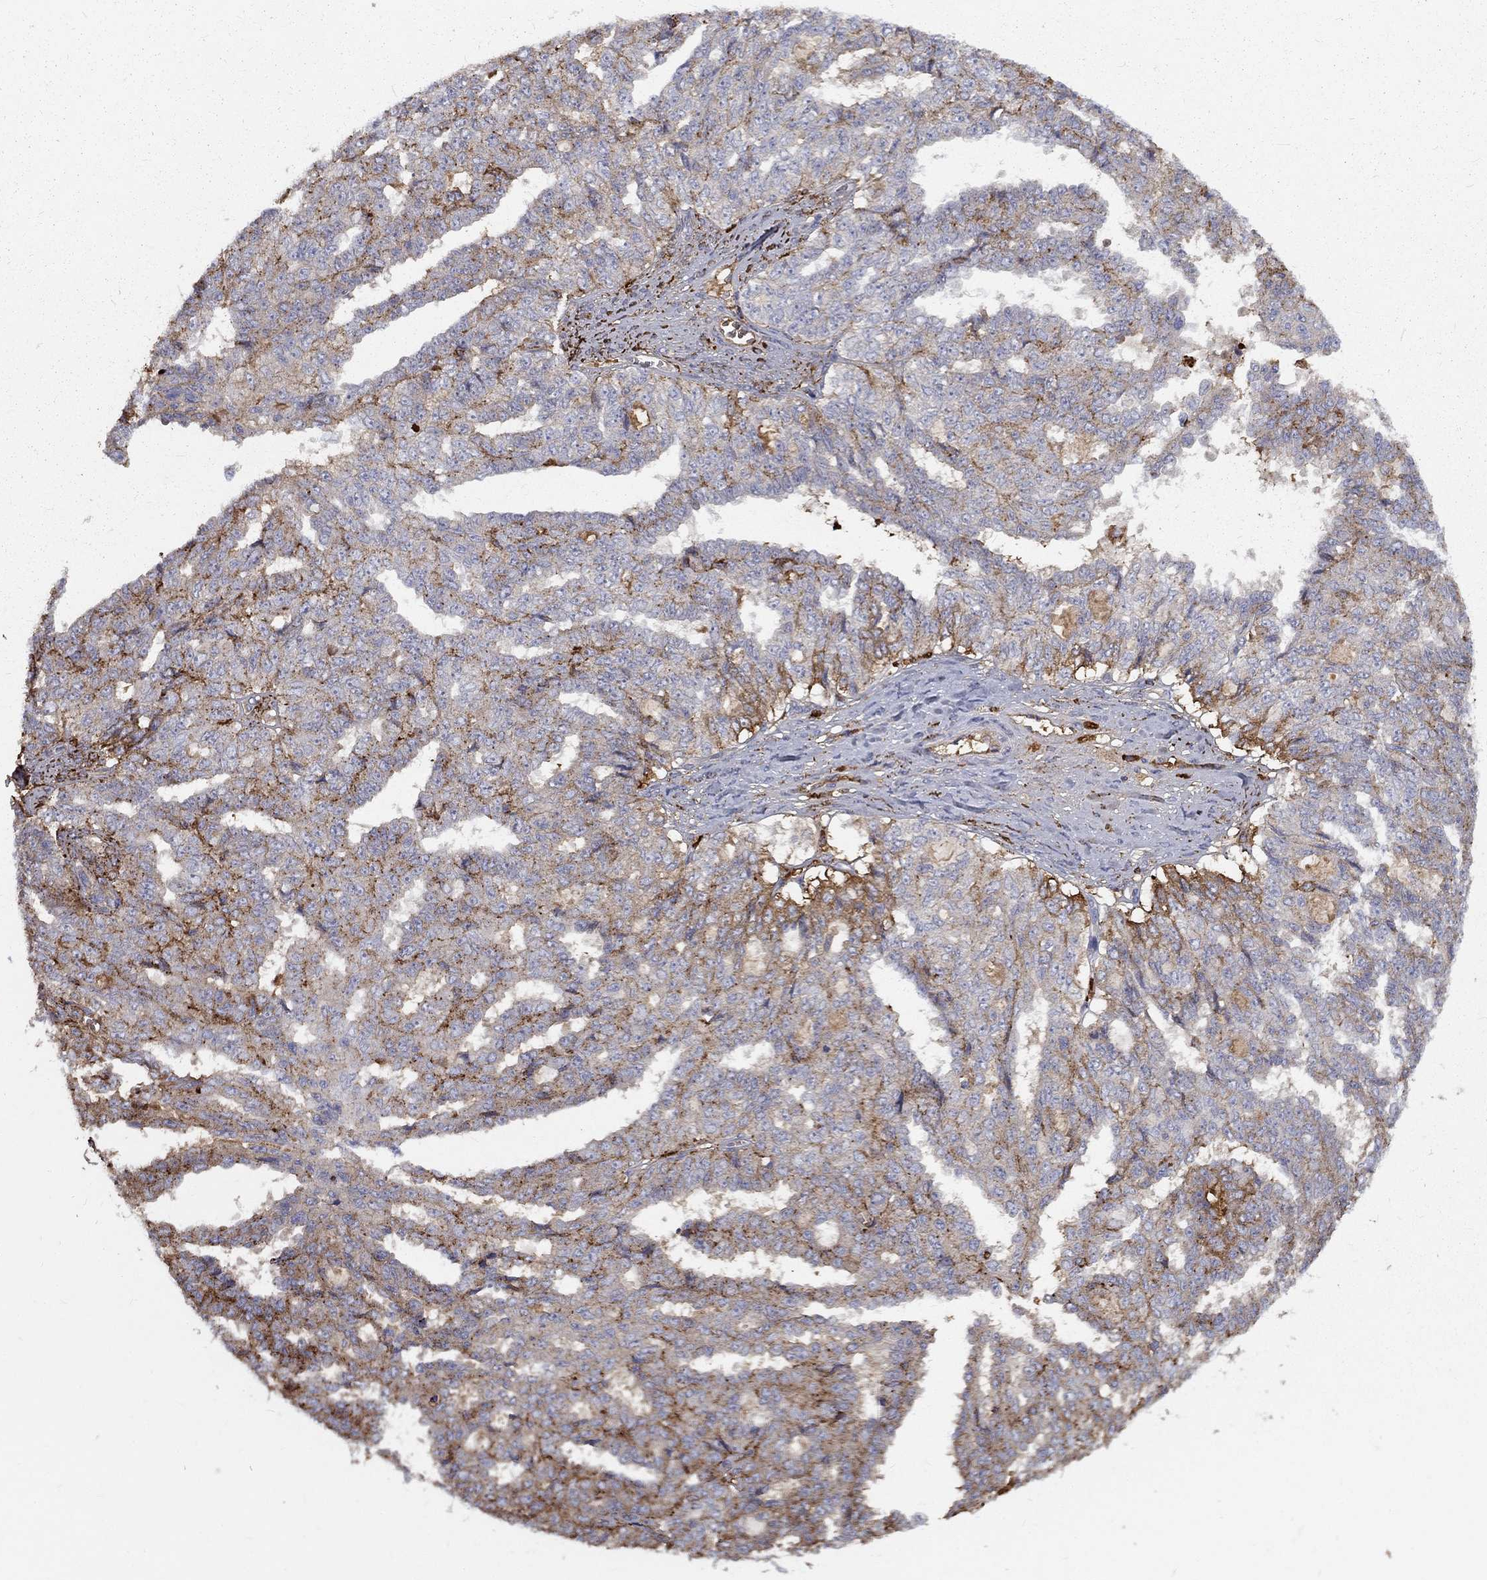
{"staining": {"intensity": "strong", "quantity": "25%-75%", "location": "cytoplasmic/membranous"}, "tissue": "ovarian cancer", "cell_type": "Tumor cells", "image_type": "cancer", "snomed": [{"axis": "morphology", "description": "Cystadenocarcinoma, serous, NOS"}, {"axis": "topography", "description": "Ovary"}], "caption": "DAB (3,3'-diaminobenzidine) immunohistochemical staining of serous cystadenocarcinoma (ovarian) shows strong cytoplasmic/membranous protein staining in approximately 25%-75% of tumor cells.", "gene": "EPDR1", "patient": {"sex": "female", "age": 71}}